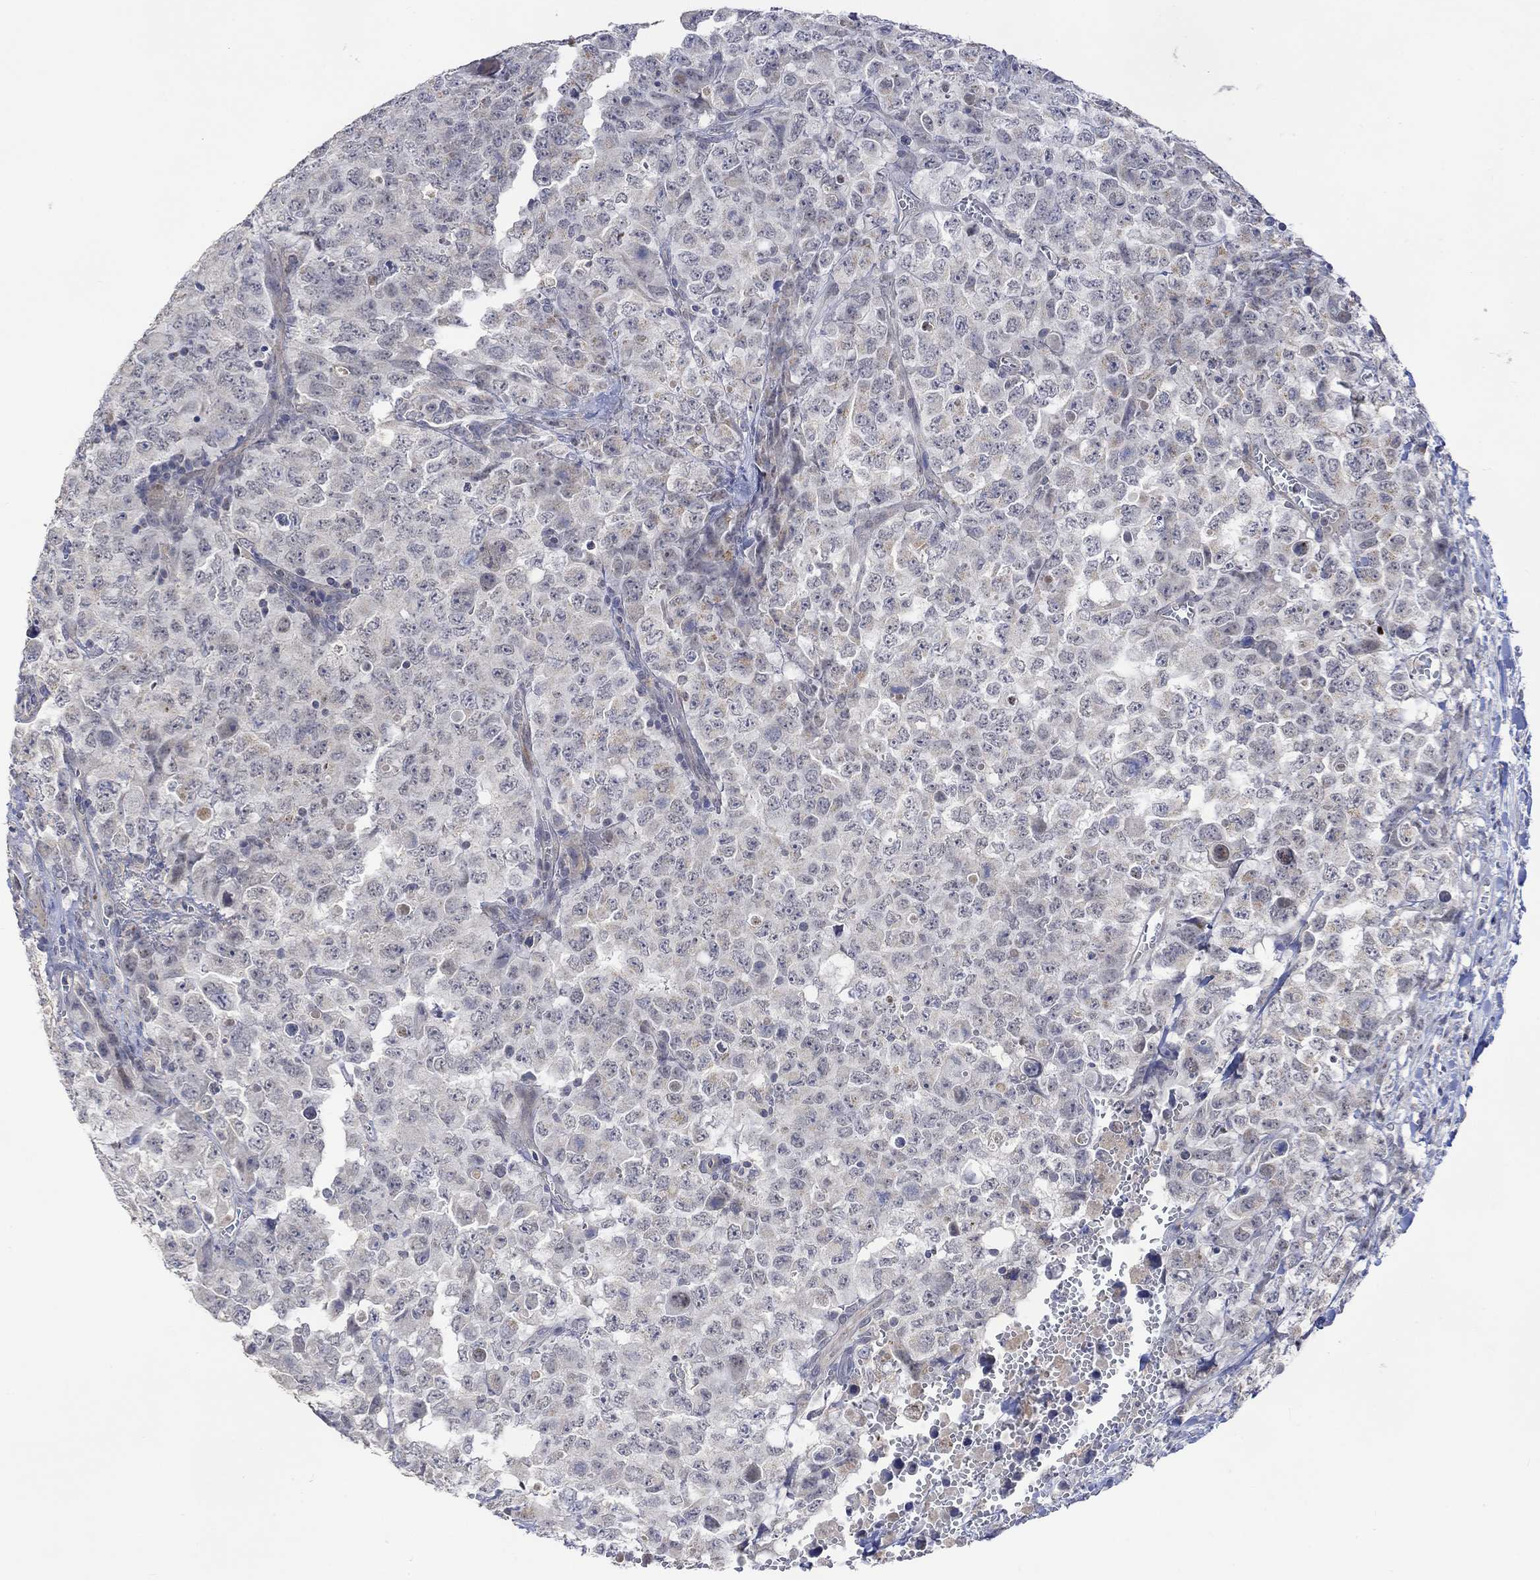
{"staining": {"intensity": "negative", "quantity": "none", "location": "none"}, "tissue": "testis cancer", "cell_type": "Tumor cells", "image_type": "cancer", "snomed": [{"axis": "morphology", "description": "Carcinoma, Embryonal, NOS"}, {"axis": "topography", "description": "Testis"}], "caption": "Tumor cells are negative for protein expression in human embryonal carcinoma (testis).", "gene": "SLC48A1", "patient": {"sex": "male", "age": 23}}